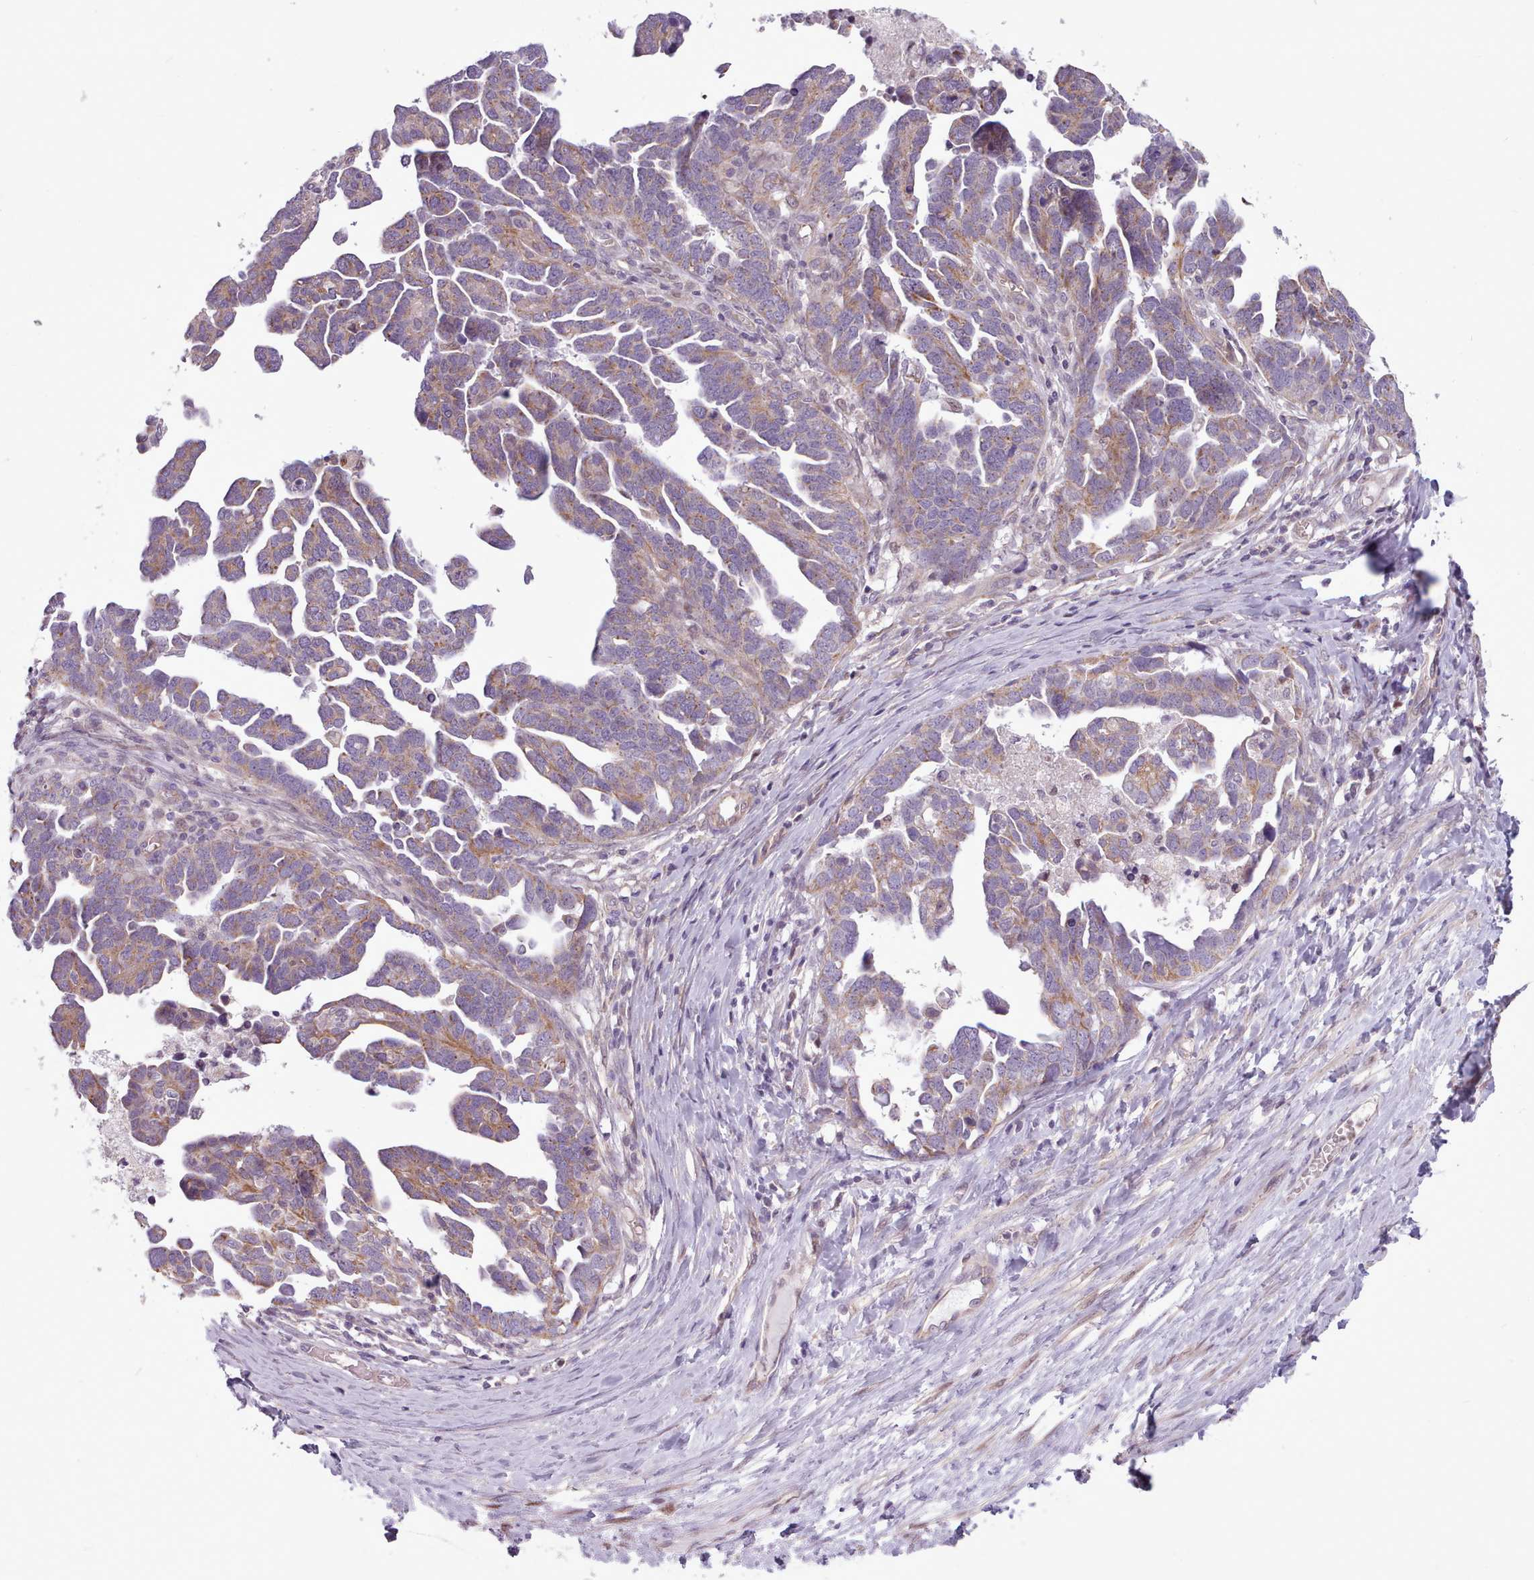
{"staining": {"intensity": "moderate", "quantity": "25%-75%", "location": "cytoplasmic/membranous"}, "tissue": "ovarian cancer", "cell_type": "Tumor cells", "image_type": "cancer", "snomed": [{"axis": "morphology", "description": "Cystadenocarcinoma, serous, NOS"}, {"axis": "topography", "description": "Ovary"}], "caption": "High-power microscopy captured an immunohistochemistry (IHC) micrograph of serous cystadenocarcinoma (ovarian), revealing moderate cytoplasmic/membranous expression in approximately 25%-75% of tumor cells.", "gene": "SLURP1", "patient": {"sex": "female", "age": 54}}